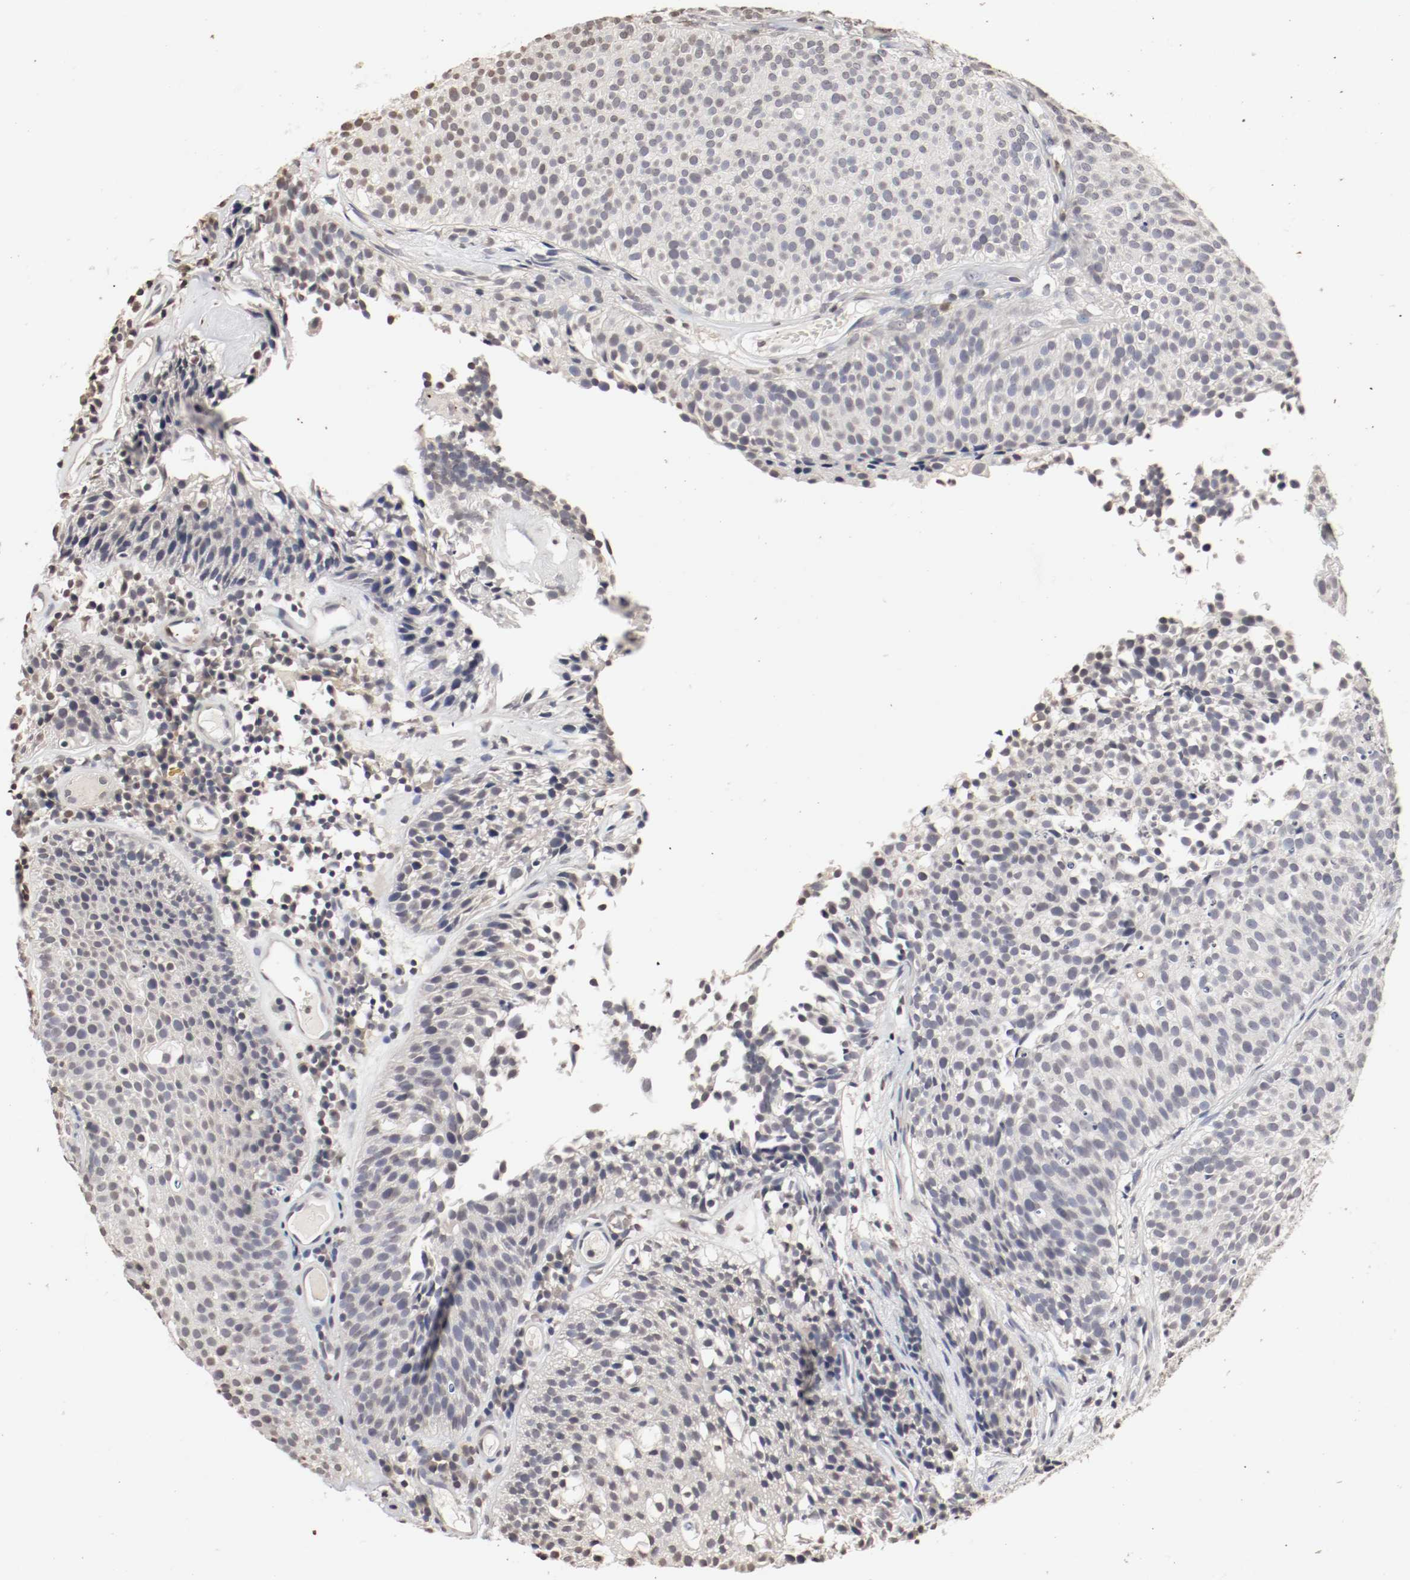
{"staining": {"intensity": "negative", "quantity": "none", "location": "none"}, "tissue": "urothelial cancer", "cell_type": "Tumor cells", "image_type": "cancer", "snomed": [{"axis": "morphology", "description": "Urothelial carcinoma, Low grade"}, {"axis": "topography", "description": "Urinary bladder"}], "caption": "The image shows no significant positivity in tumor cells of urothelial cancer. The staining was performed using DAB (3,3'-diaminobenzidine) to visualize the protein expression in brown, while the nuclei were stained in blue with hematoxylin (Magnification: 20x).", "gene": "WASL", "patient": {"sex": "male", "age": 85}}